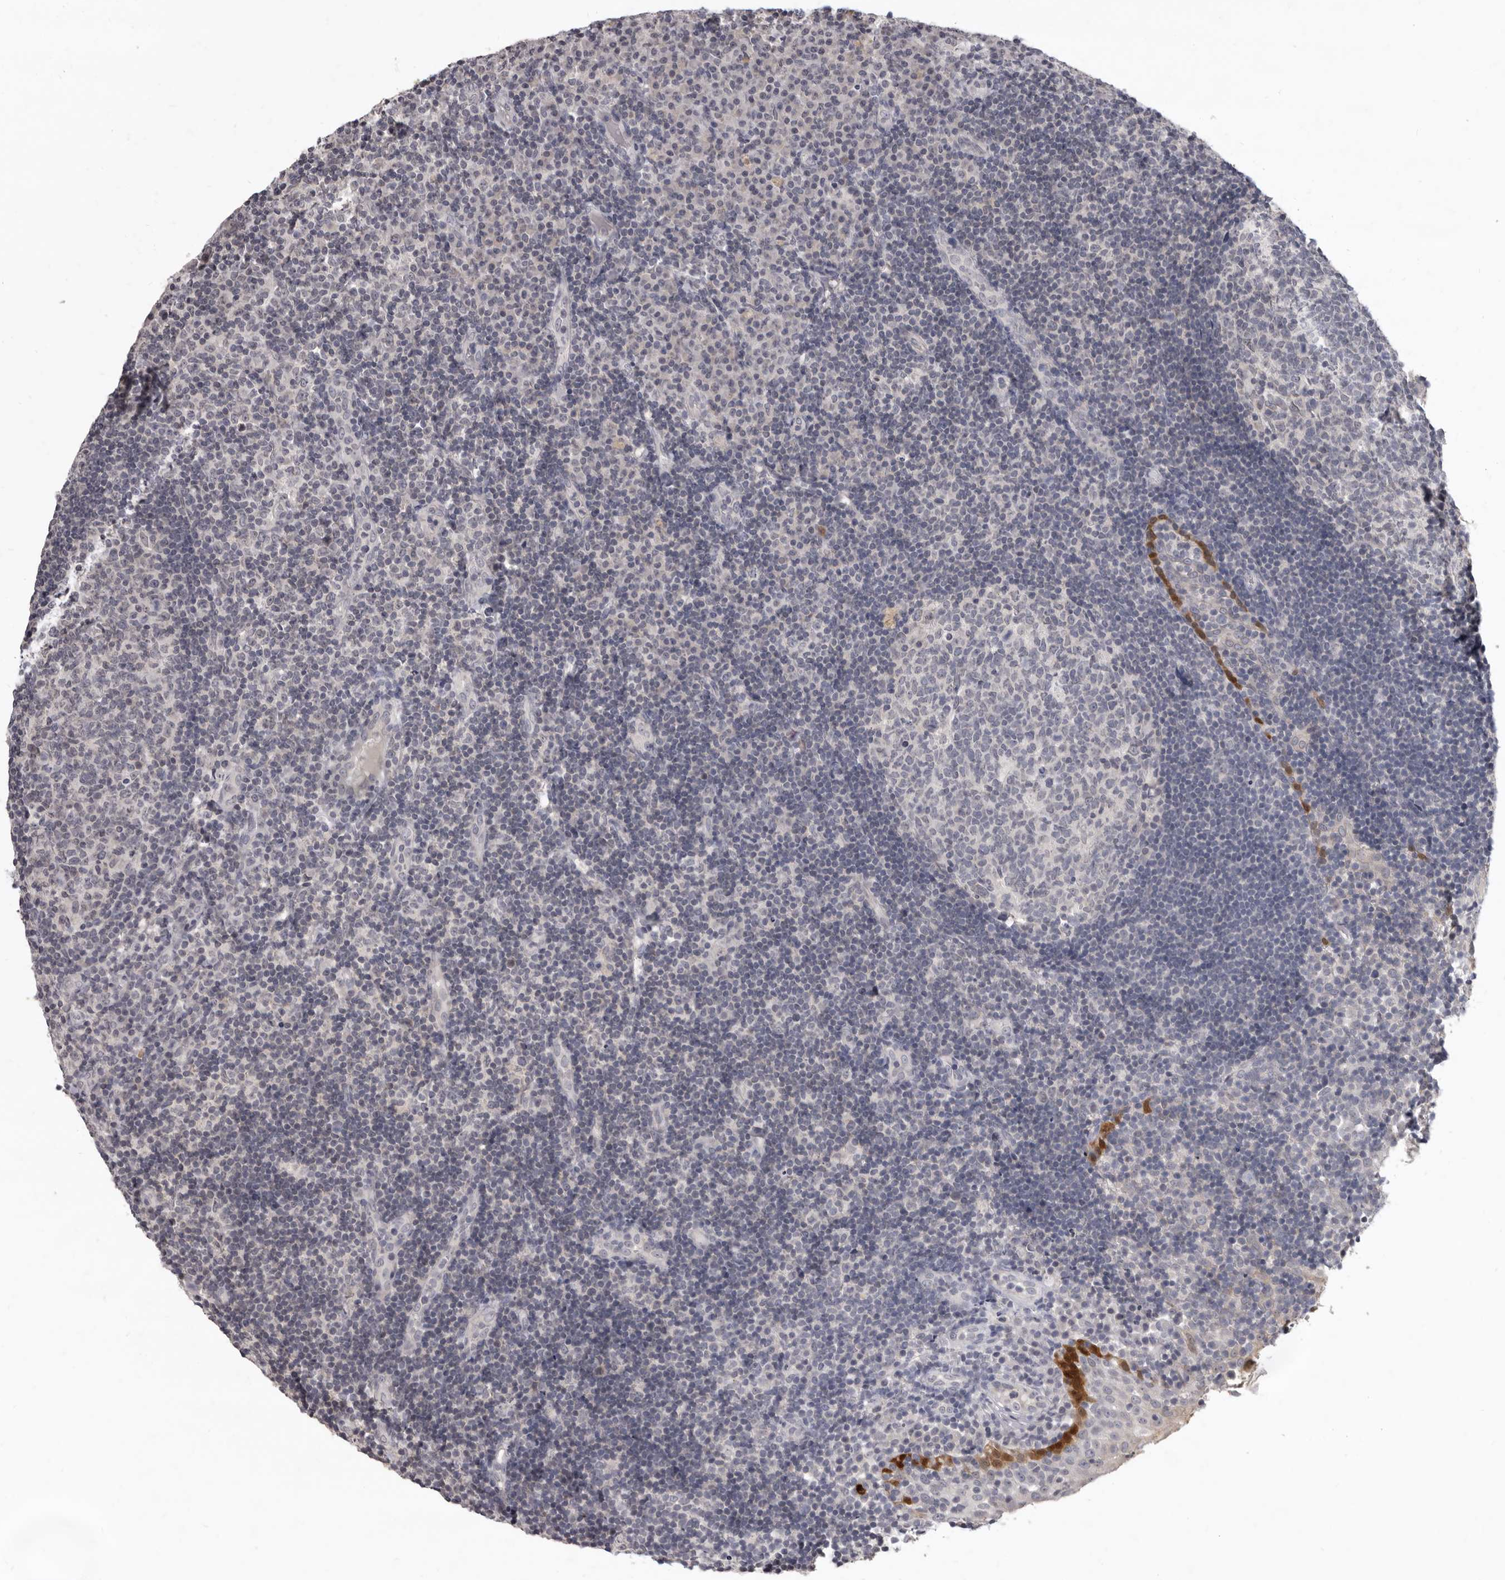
{"staining": {"intensity": "negative", "quantity": "none", "location": "none"}, "tissue": "tonsil", "cell_type": "Germinal center cells", "image_type": "normal", "snomed": [{"axis": "morphology", "description": "Normal tissue, NOS"}, {"axis": "topography", "description": "Tonsil"}], "caption": "There is no significant staining in germinal center cells of tonsil. Nuclei are stained in blue.", "gene": "SULT1E1", "patient": {"sex": "female", "age": 40}}